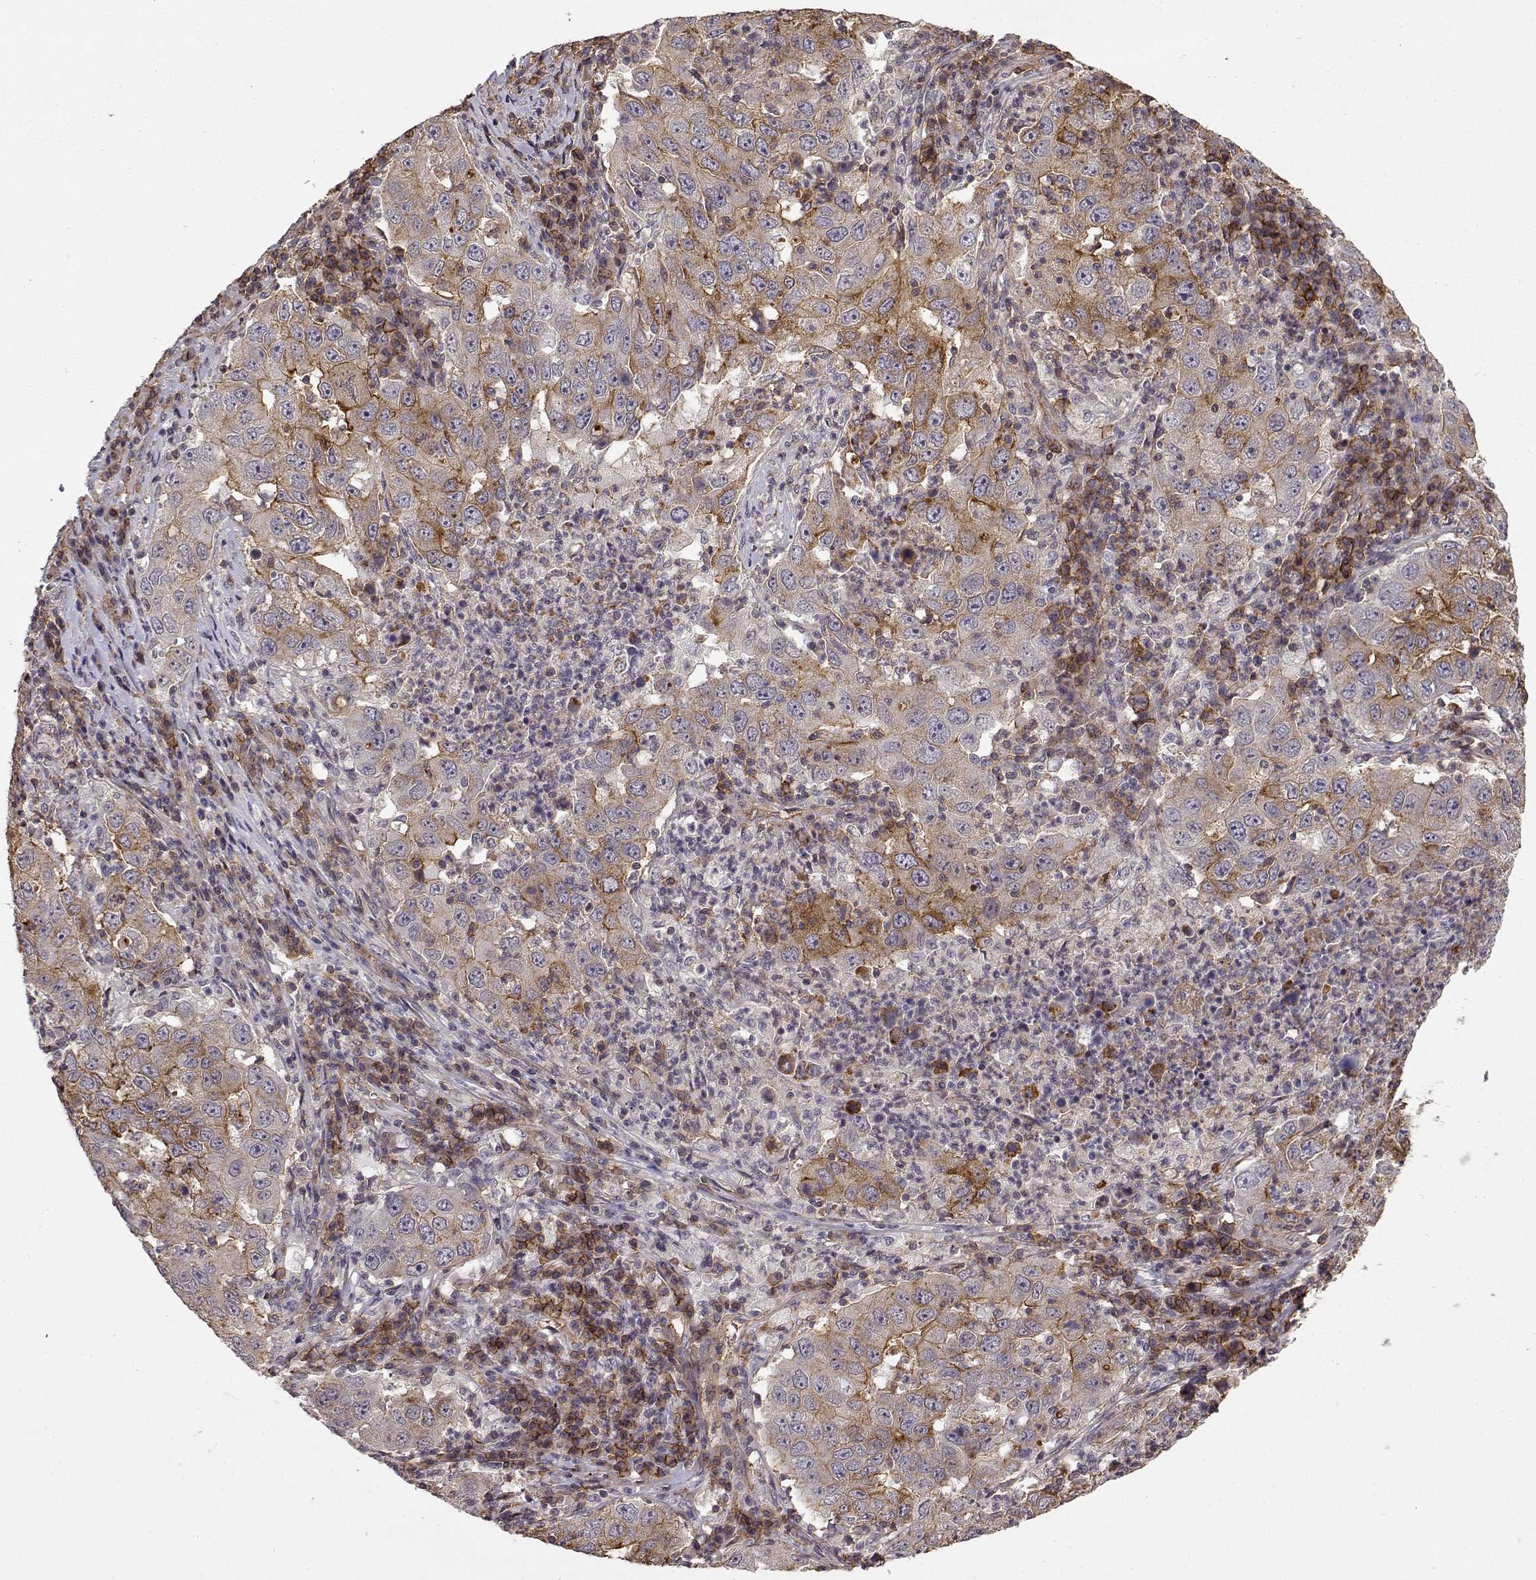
{"staining": {"intensity": "moderate", "quantity": "<25%", "location": "cytoplasmic/membranous"}, "tissue": "lung cancer", "cell_type": "Tumor cells", "image_type": "cancer", "snomed": [{"axis": "morphology", "description": "Adenocarcinoma, NOS"}, {"axis": "topography", "description": "Lung"}], "caption": "An IHC photomicrograph of neoplastic tissue is shown. Protein staining in brown highlights moderate cytoplasmic/membranous positivity in lung adenocarcinoma within tumor cells.", "gene": "IFITM1", "patient": {"sex": "male", "age": 73}}